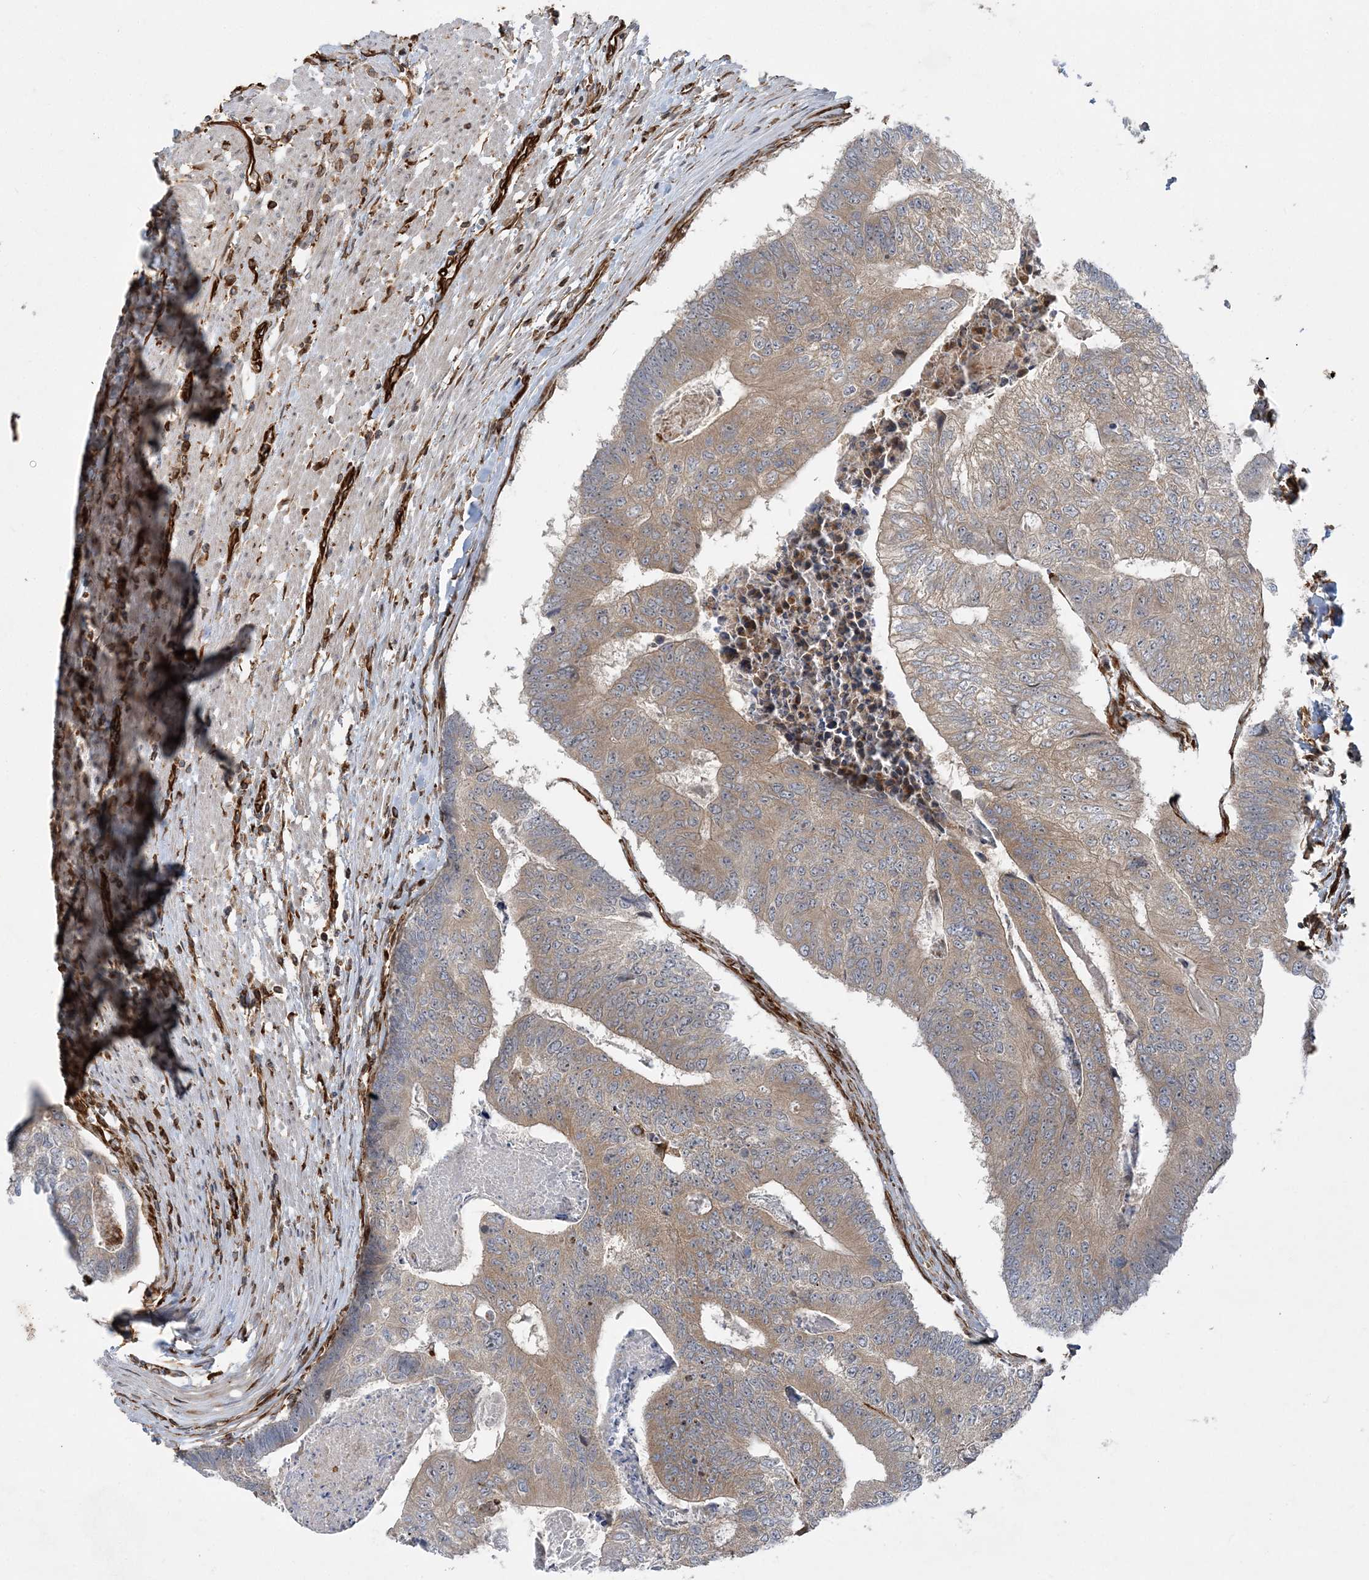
{"staining": {"intensity": "moderate", "quantity": "25%-75%", "location": "cytoplasmic/membranous"}, "tissue": "colorectal cancer", "cell_type": "Tumor cells", "image_type": "cancer", "snomed": [{"axis": "morphology", "description": "Adenocarcinoma, NOS"}, {"axis": "topography", "description": "Colon"}], "caption": "Protein expression analysis of colorectal cancer reveals moderate cytoplasmic/membranous positivity in approximately 25%-75% of tumor cells. Nuclei are stained in blue.", "gene": "FAM114A2", "patient": {"sex": "female", "age": 67}}